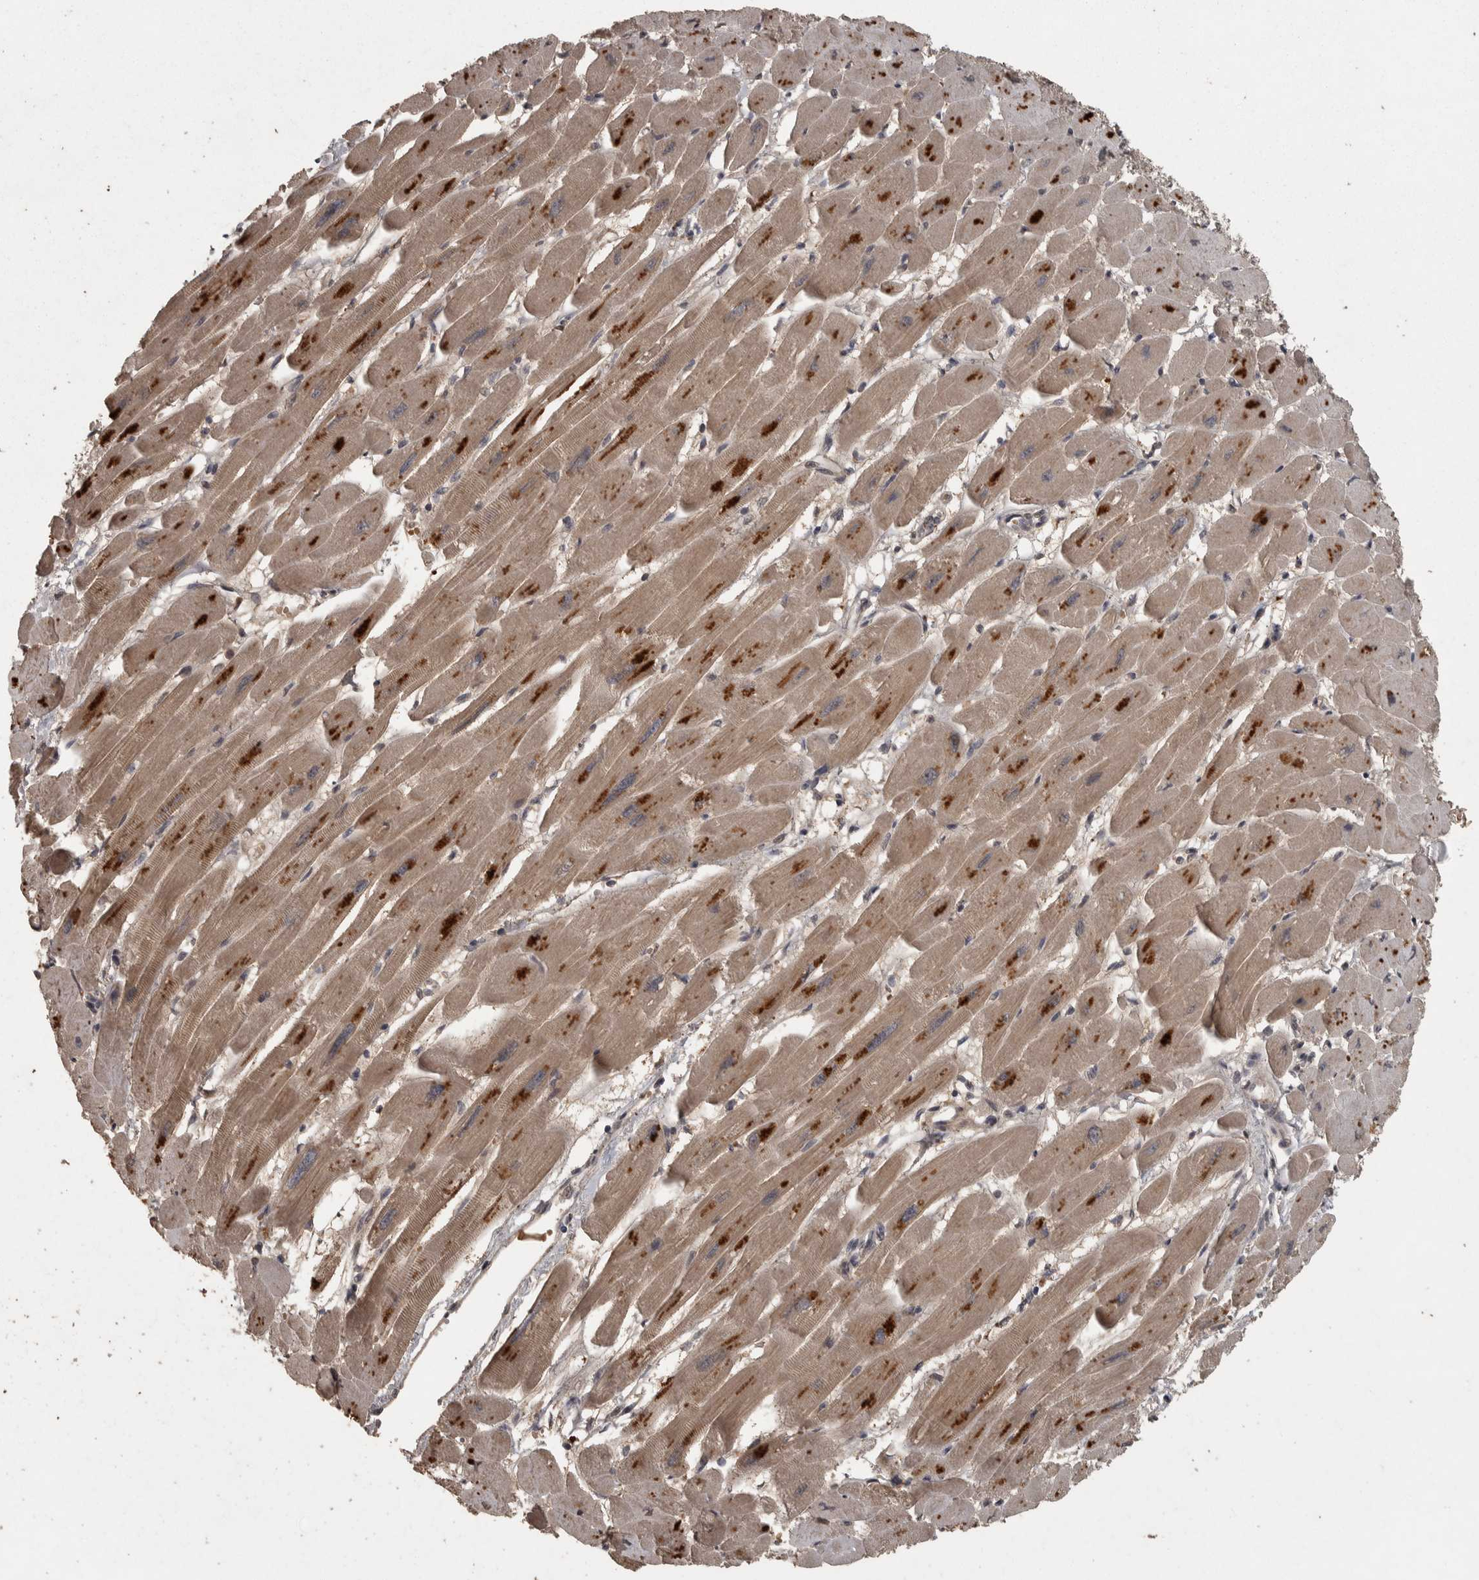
{"staining": {"intensity": "moderate", "quantity": ">75%", "location": "cytoplasmic/membranous"}, "tissue": "heart muscle", "cell_type": "Cardiomyocytes", "image_type": "normal", "snomed": [{"axis": "morphology", "description": "Normal tissue, NOS"}, {"axis": "topography", "description": "Heart"}], "caption": "Heart muscle stained for a protein demonstrates moderate cytoplasmic/membranous positivity in cardiomyocytes. (Brightfield microscopy of DAB IHC at high magnification).", "gene": "ACO1", "patient": {"sex": "female", "age": 54}}